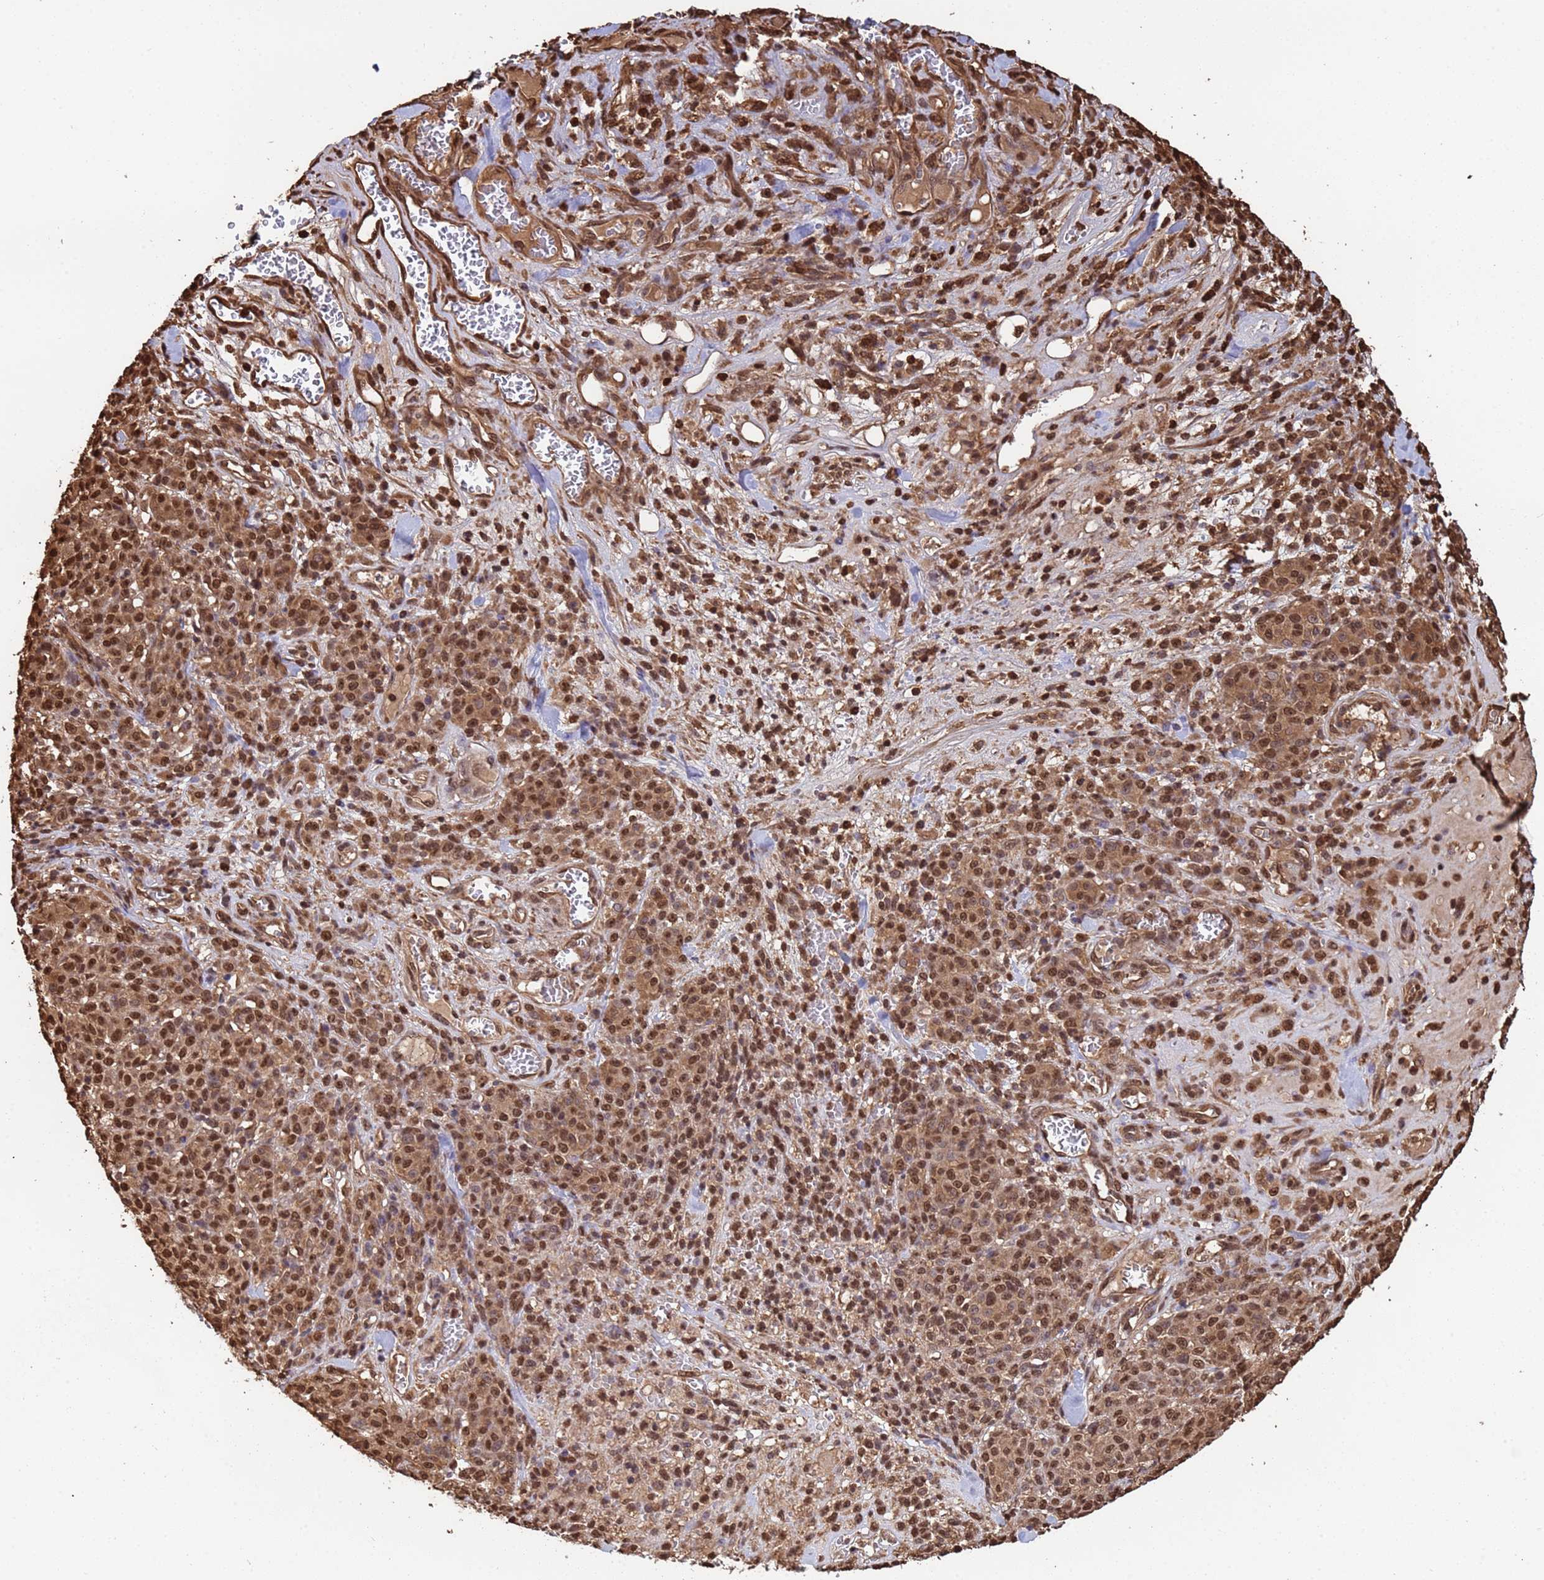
{"staining": {"intensity": "strong", "quantity": ">75%", "location": "nuclear"}, "tissue": "melanoma", "cell_type": "Tumor cells", "image_type": "cancer", "snomed": [{"axis": "morphology", "description": "Normal tissue, NOS"}, {"axis": "morphology", "description": "Malignant melanoma, NOS"}, {"axis": "topography", "description": "Skin"}], "caption": "Melanoma stained with DAB (3,3'-diaminobenzidine) immunohistochemistry displays high levels of strong nuclear positivity in approximately >75% of tumor cells.", "gene": "SUMO4", "patient": {"sex": "female", "age": 34}}